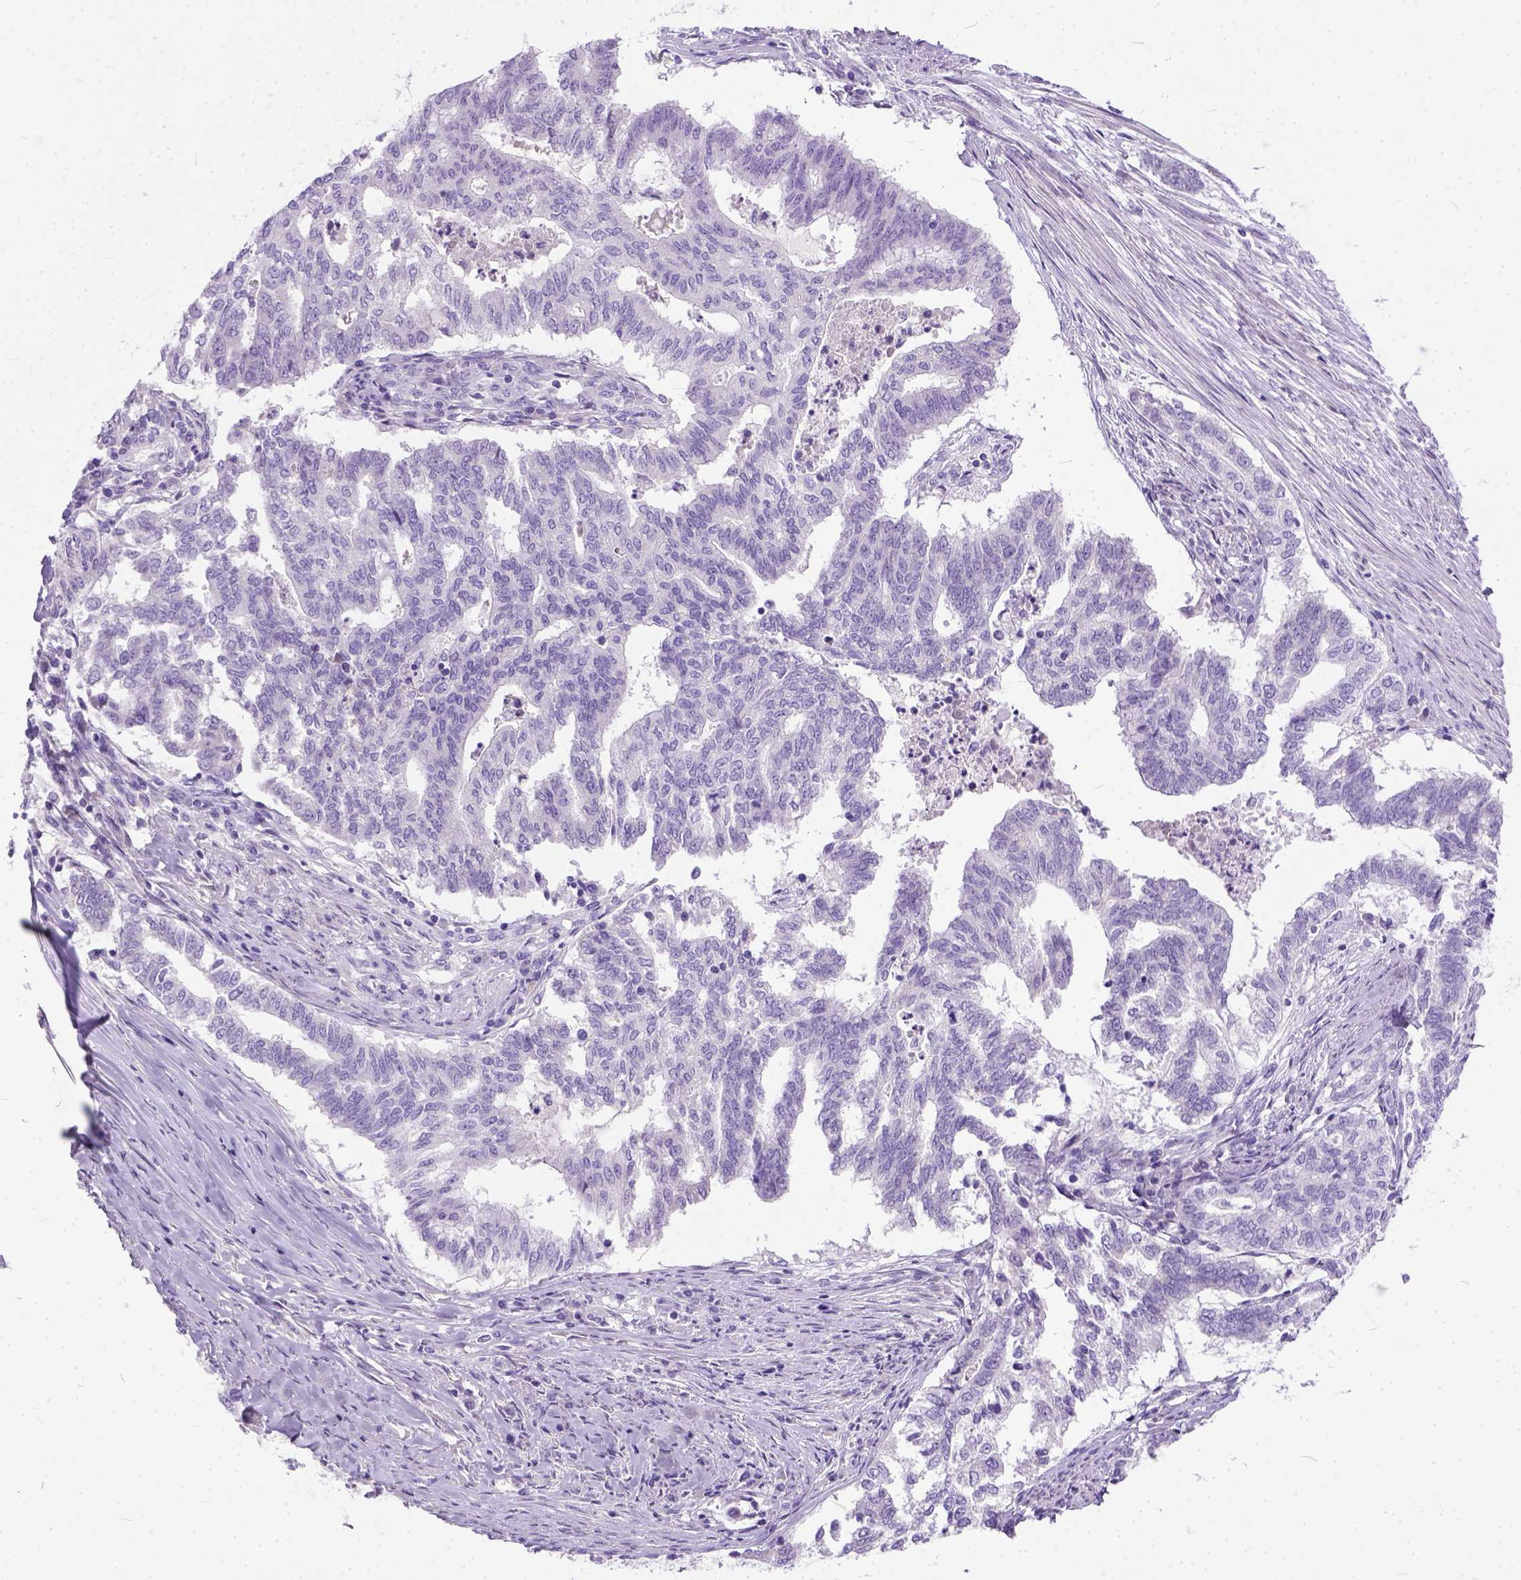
{"staining": {"intensity": "negative", "quantity": "none", "location": "none"}, "tissue": "endometrial cancer", "cell_type": "Tumor cells", "image_type": "cancer", "snomed": [{"axis": "morphology", "description": "Adenocarcinoma, NOS"}, {"axis": "topography", "description": "Endometrium"}], "caption": "Tumor cells show no significant protein positivity in endometrial cancer. Brightfield microscopy of IHC stained with DAB (brown) and hematoxylin (blue), captured at high magnification.", "gene": "PLK5", "patient": {"sex": "female", "age": 79}}